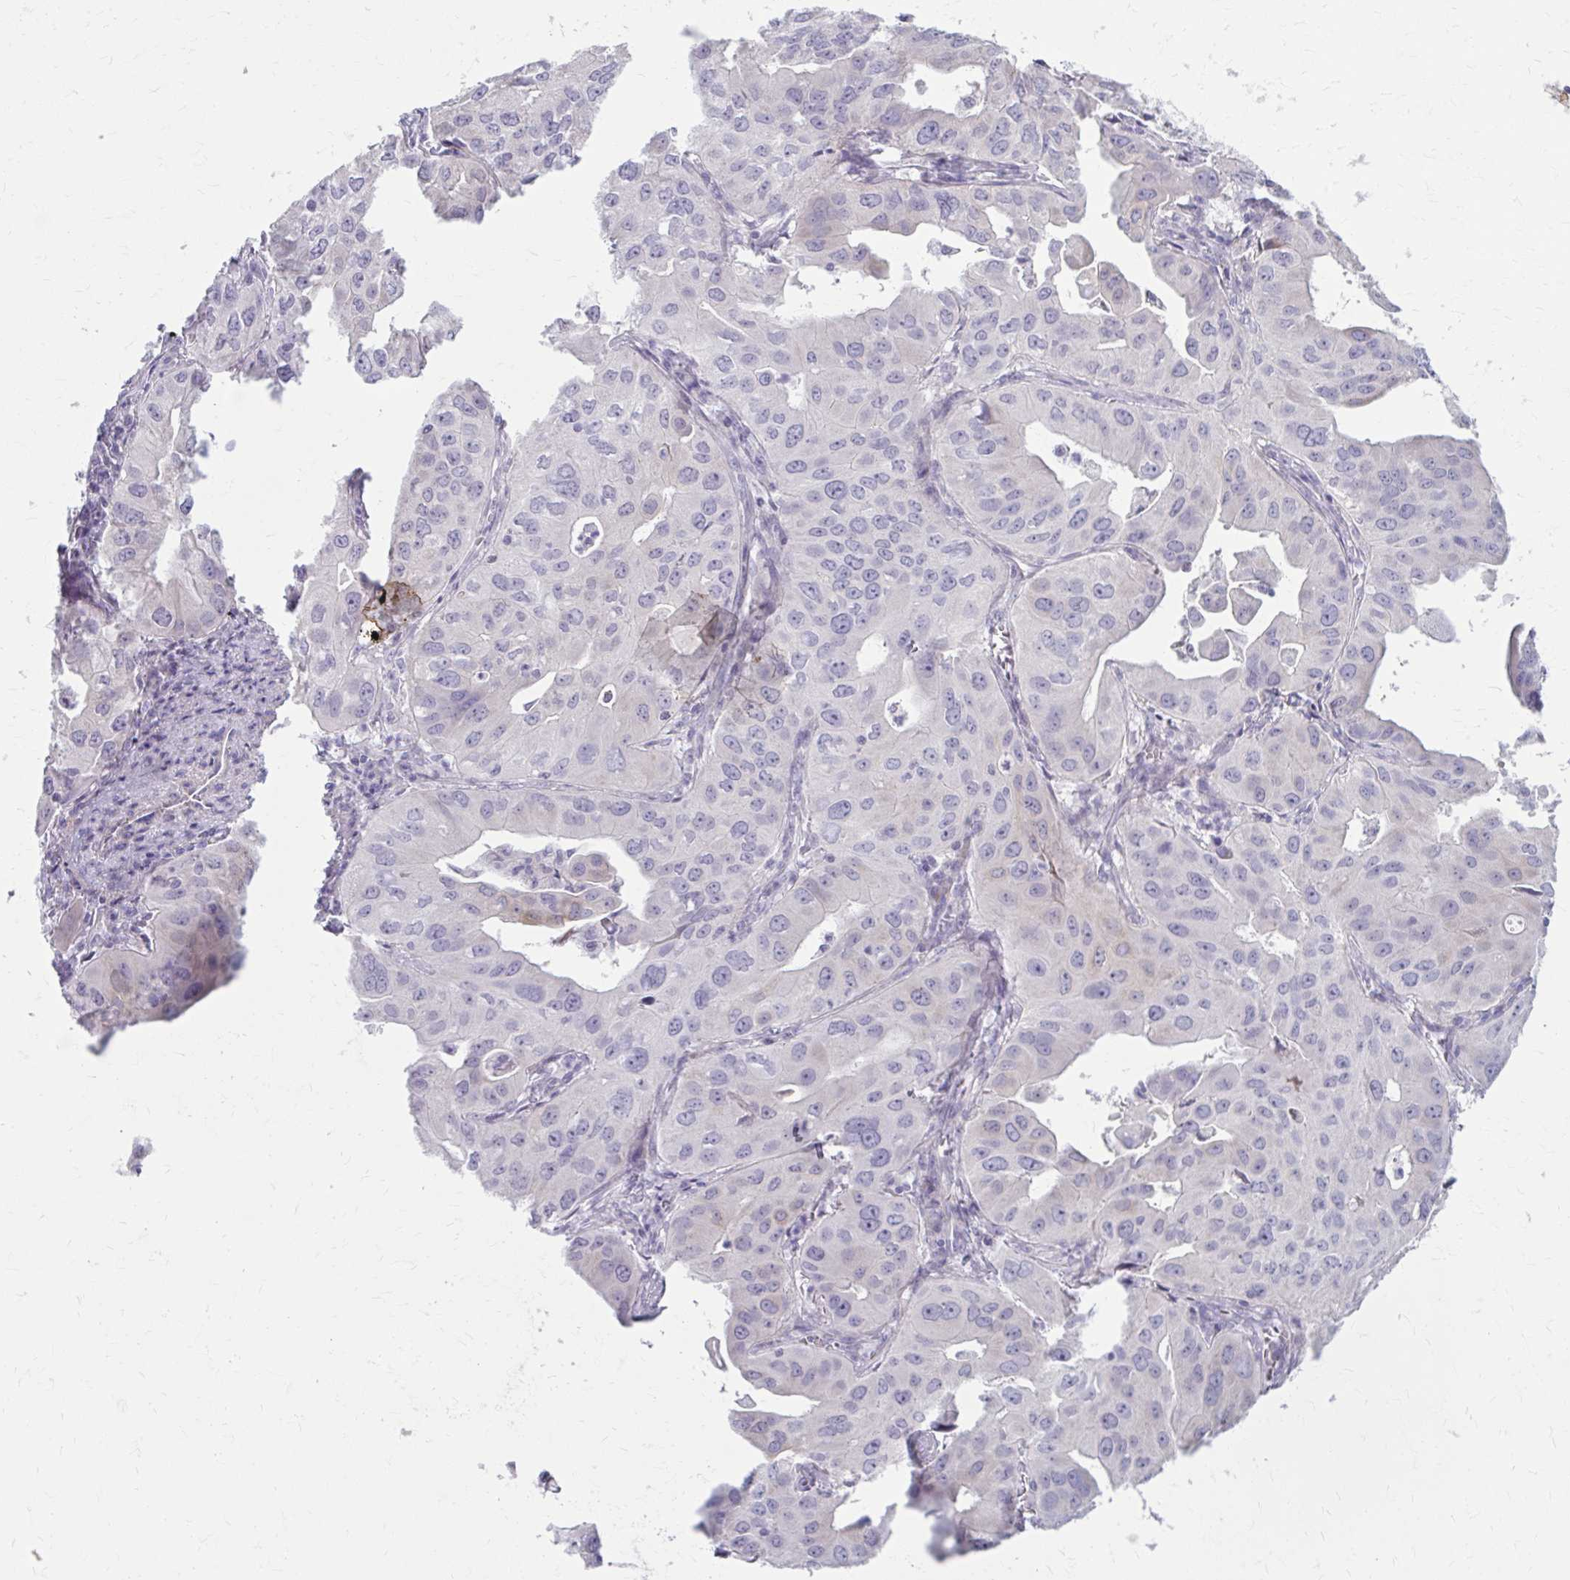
{"staining": {"intensity": "negative", "quantity": "none", "location": "none"}, "tissue": "lung cancer", "cell_type": "Tumor cells", "image_type": "cancer", "snomed": [{"axis": "morphology", "description": "Adenocarcinoma, NOS"}, {"axis": "topography", "description": "Lung"}], "caption": "DAB immunohistochemical staining of lung adenocarcinoma shows no significant positivity in tumor cells. The staining was performed using DAB (3,3'-diaminobenzidine) to visualize the protein expression in brown, while the nuclei were stained in blue with hematoxylin (Magnification: 20x).", "gene": "MSMO1", "patient": {"sex": "male", "age": 48}}